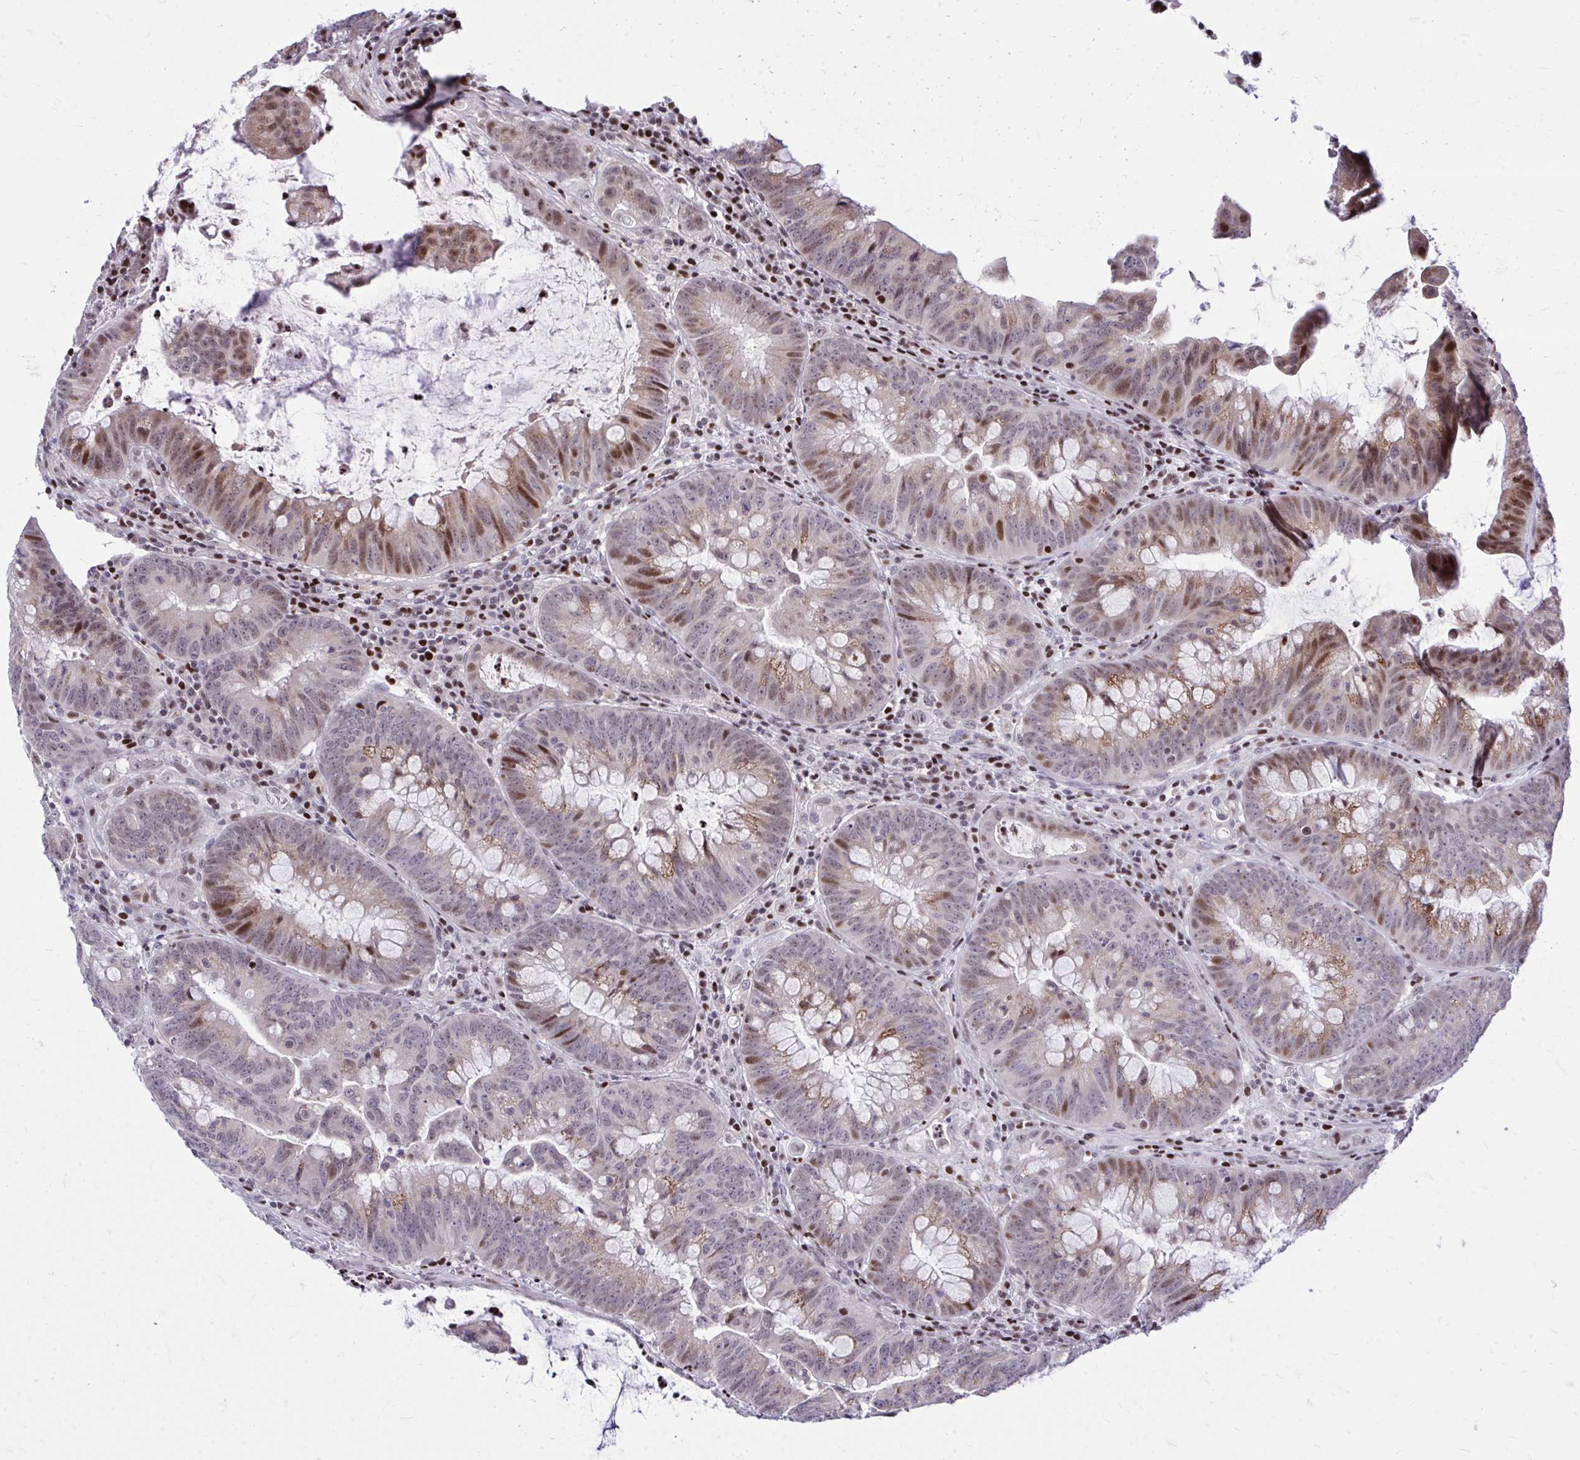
{"staining": {"intensity": "moderate", "quantity": "25%-75%", "location": "nuclear"}, "tissue": "colorectal cancer", "cell_type": "Tumor cells", "image_type": "cancer", "snomed": [{"axis": "morphology", "description": "Adenocarcinoma, NOS"}, {"axis": "topography", "description": "Colon"}], "caption": "Immunohistochemical staining of human colorectal cancer (adenocarcinoma) exhibits moderate nuclear protein staining in about 25%-75% of tumor cells.", "gene": "C14orf39", "patient": {"sex": "male", "age": 62}}